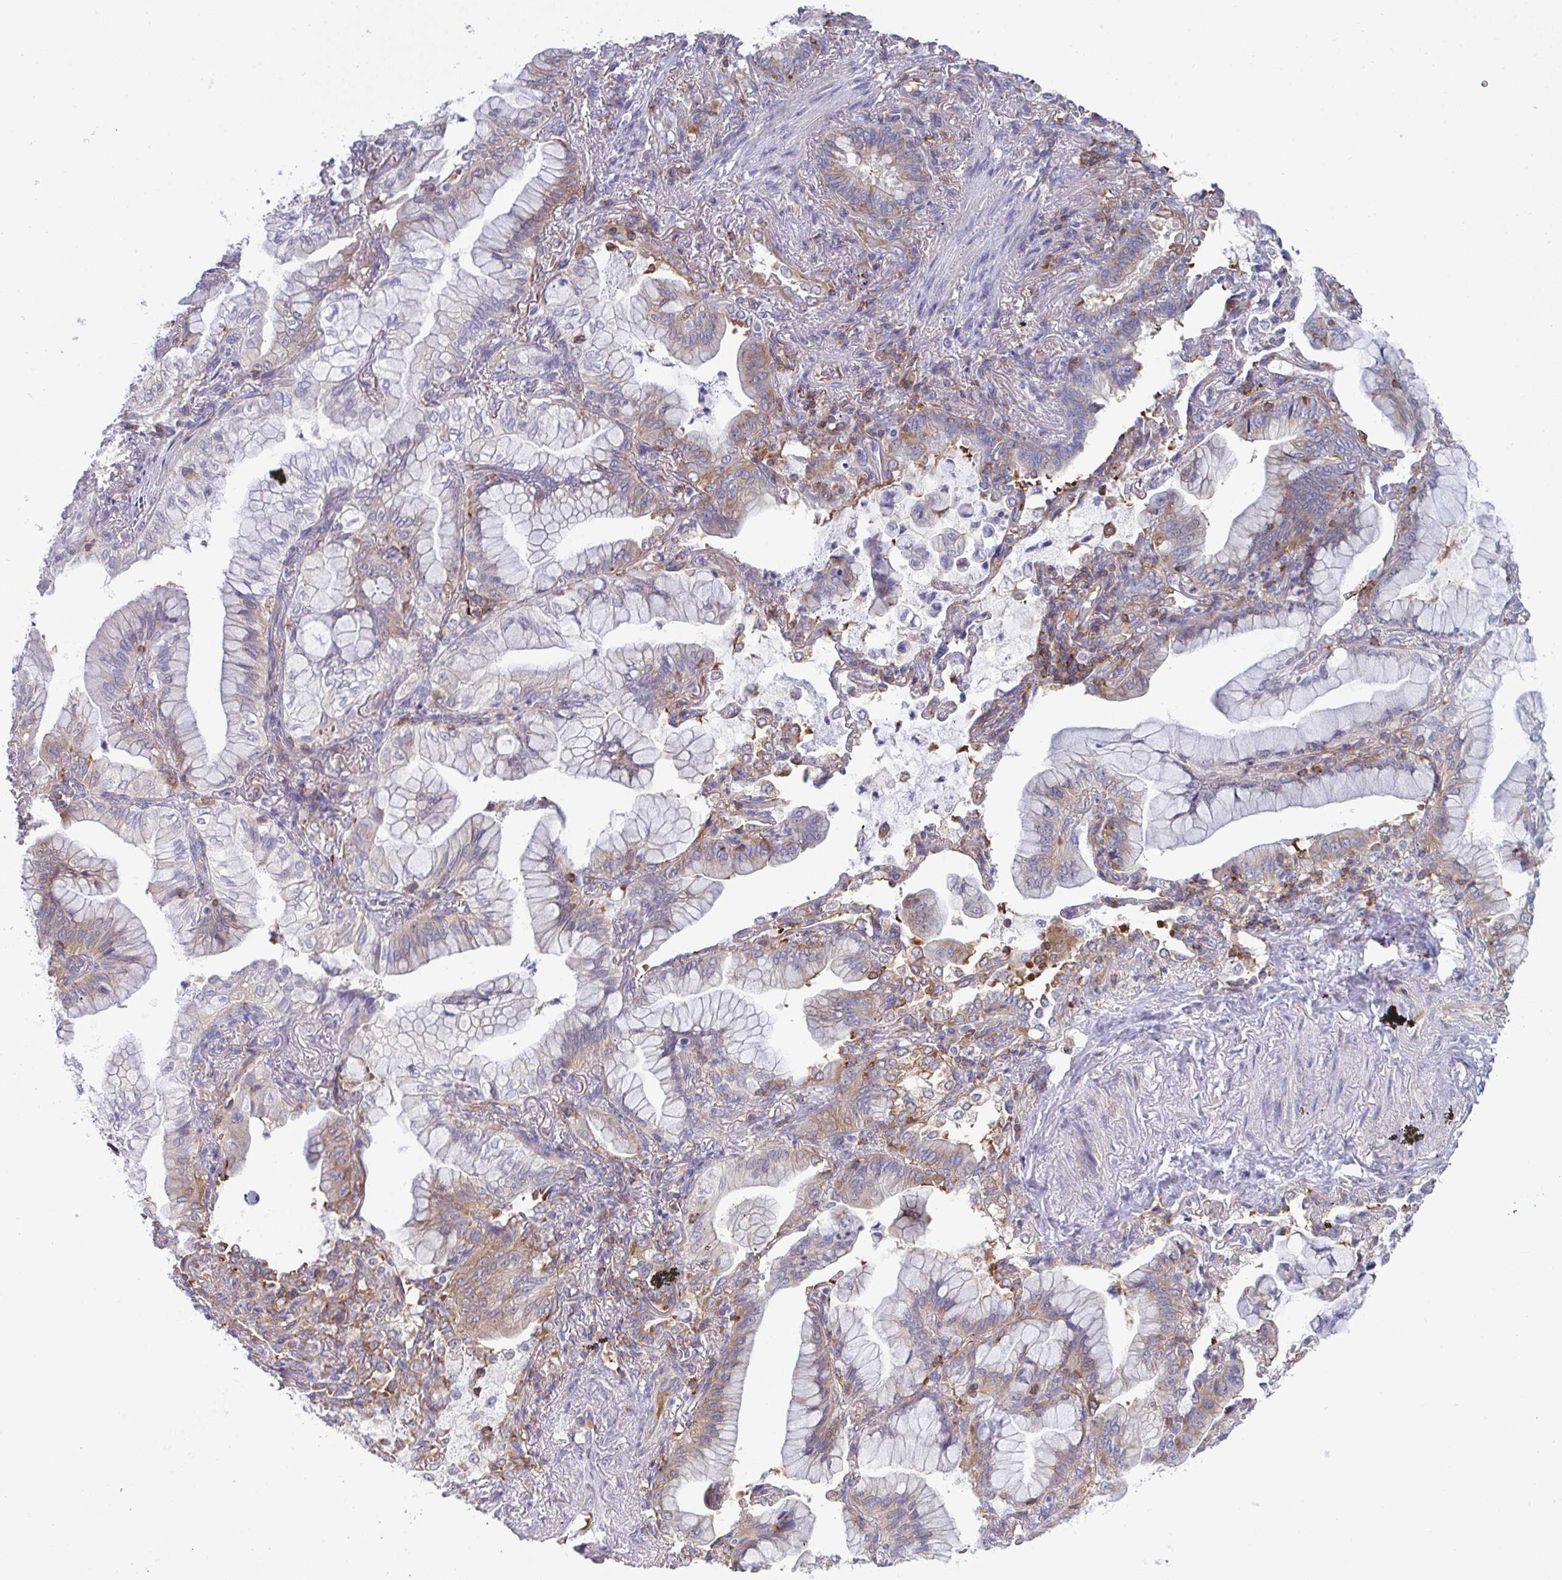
{"staining": {"intensity": "weak", "quantity": "<25%", "location": "cytoplasmic/membranous"}, "tissue": "lung cancer", "cell_type": "Tumor cells", "image_type": "cancer", "snomed": [{"axis": "morphology", "description": "Adenocarcinoma, NOS"}, {"axis": "topography", "description": "Lung"}], "caption": "Lung cancer (adenocarcinoma) stained for a protein using IHC displays no staining tumor cells.", "gene": "WNK1", "patient": {"sex": "male", "age": 77}}